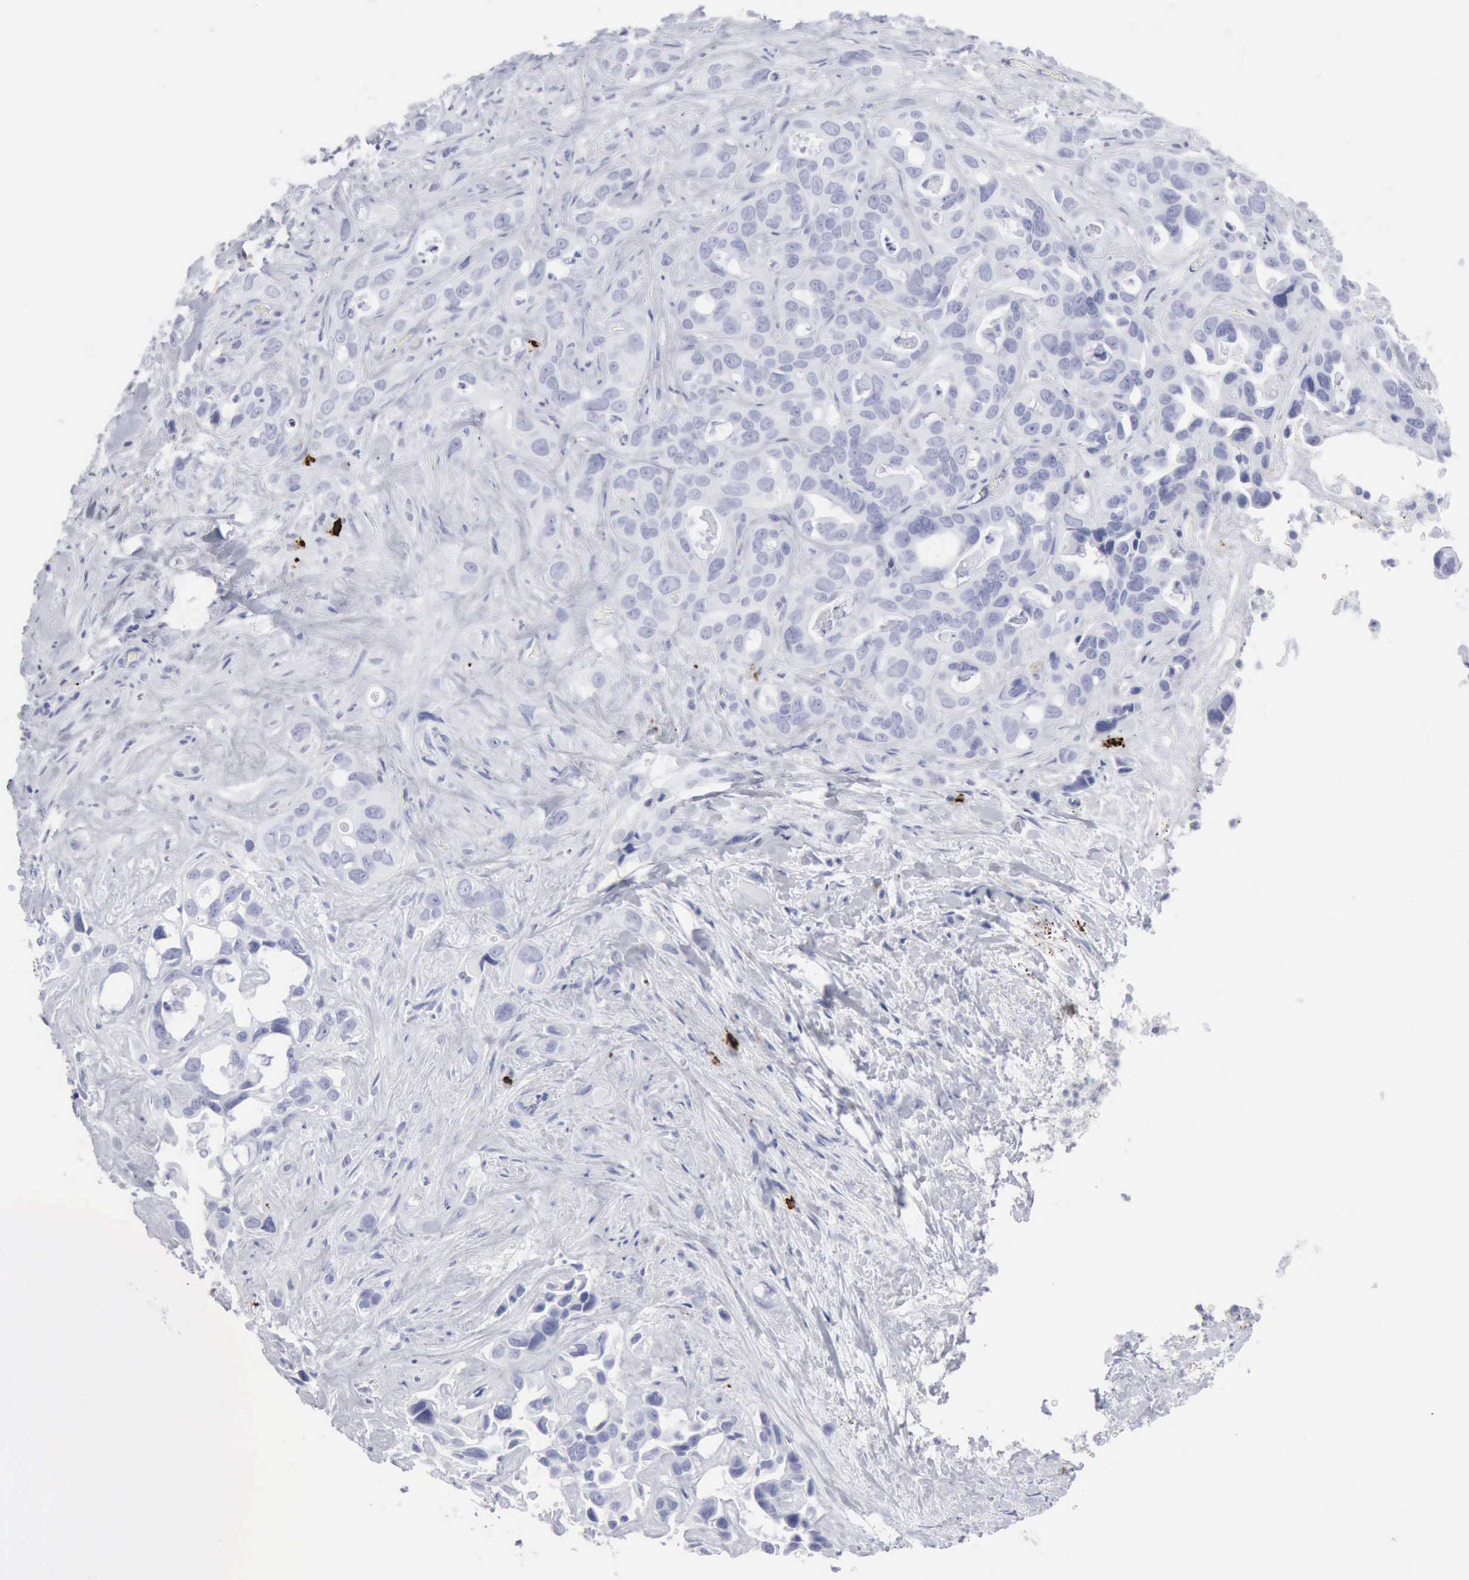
{"staining": {"intensity": "negative", "quantity": "none", "location": "none"}, "tissue": "liver cancer", "cell_type": "Tumor cells", "image_type": "cancer", "snomed": [{"axis": "morphology", "description": "Cholangiocarcinoma"}, {"axis": "topography", "description": "Liver"}], "caption": "The immunohistochemistry photomicrograph has no significant expression in tumor cells of liver cancer tissue.", "gene": "CMA1", "patient": {"sex": "female", "age": 79}}